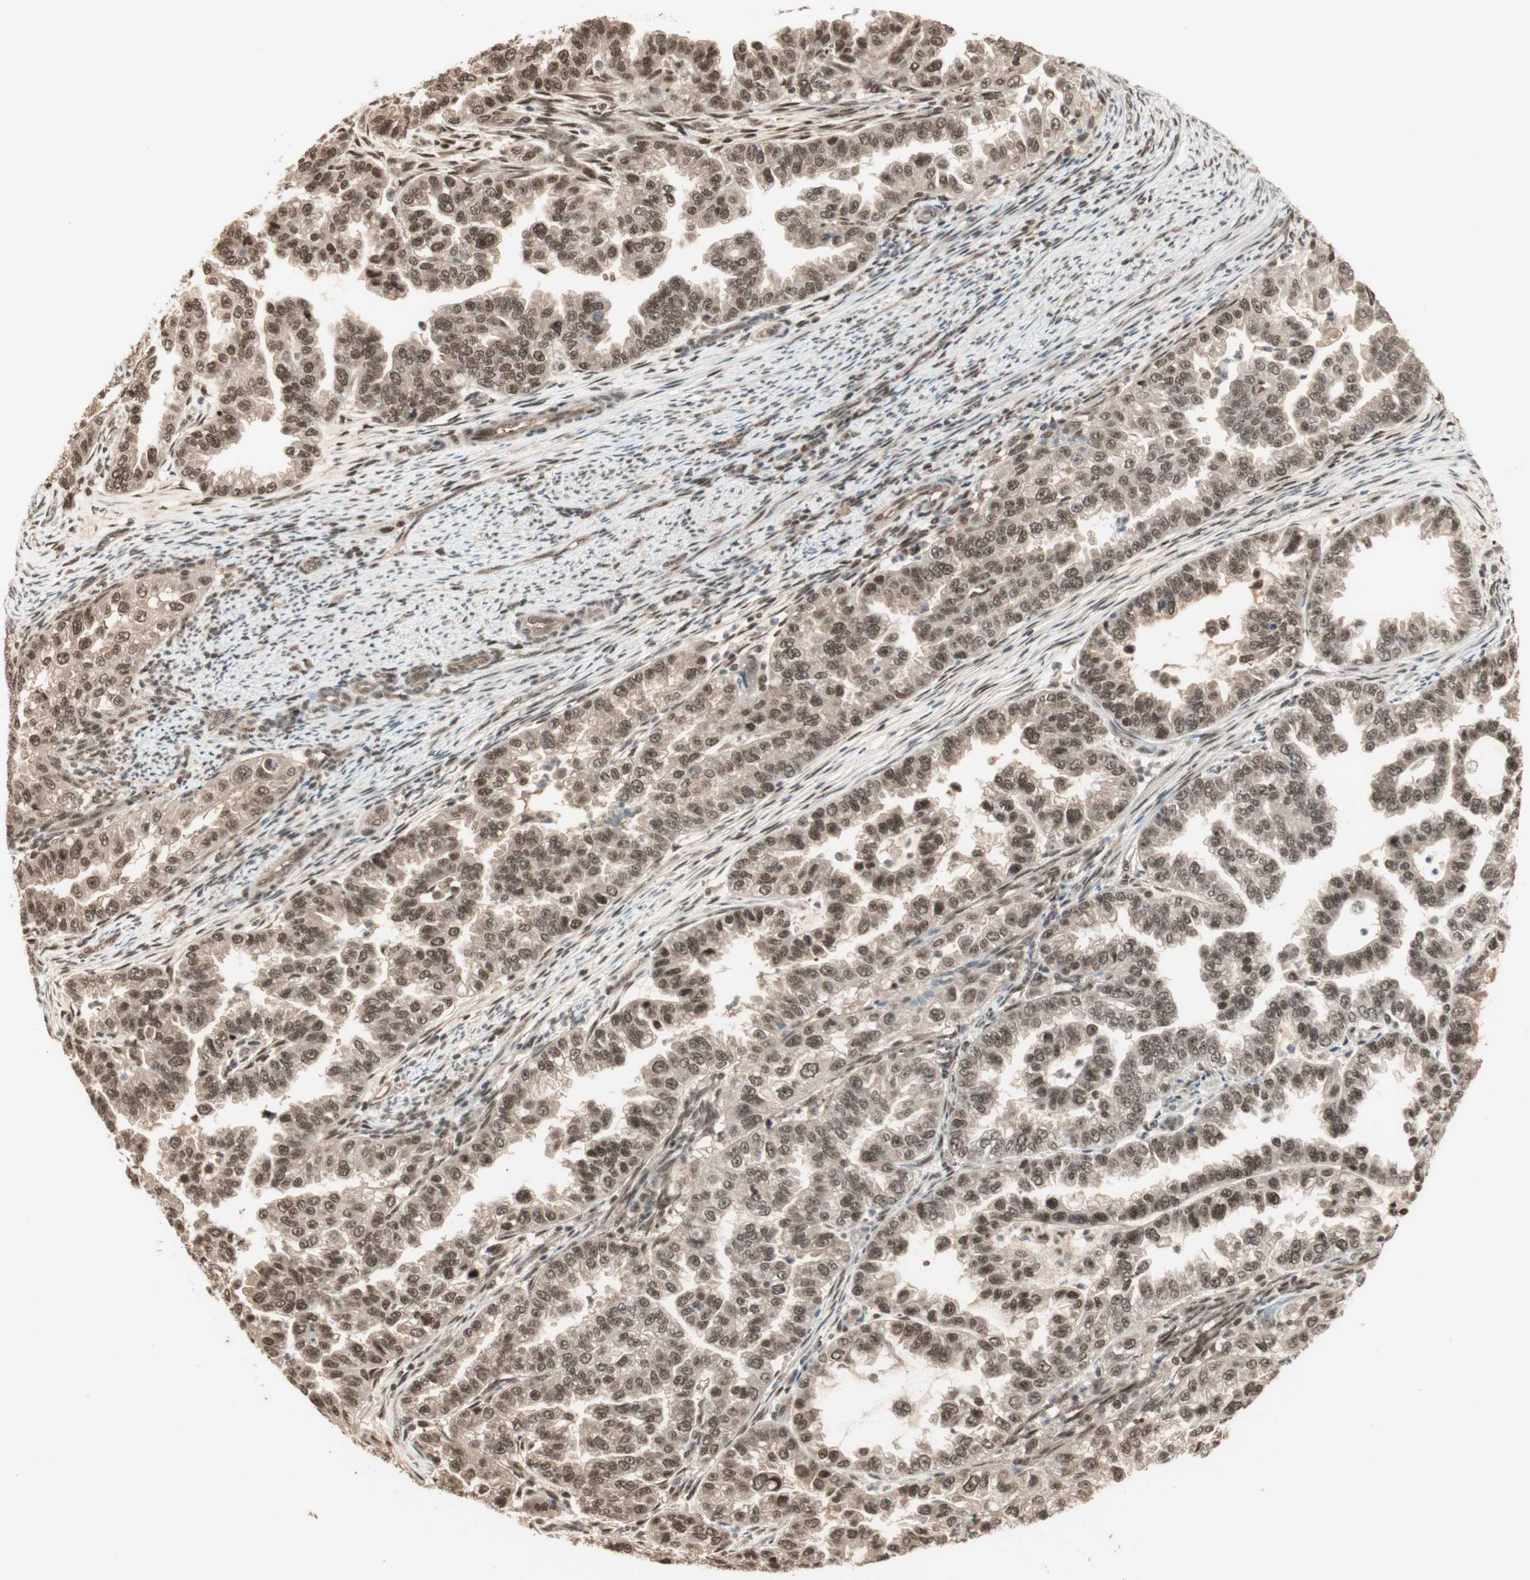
{"staining": {"intensity": "strong", "quantity": ">75%", "location": "nuclear"}, "tissue": "endometrial cancer", "cell_type": "Tumor cells", "image_type": "cancer", "snomed": [{"axis": "morphology", "description": "Adenocarcinoma, NOS"}, {"axis": "topography", "description": "Endometrium"}], "caption": "Protein positivity by IHC shows strong nuclear positivity in about >75% of tumor cells in endometrial adenocarcinoma.", "gene": "ZNF701", "patient": {"sex": "female", "age": 85}}